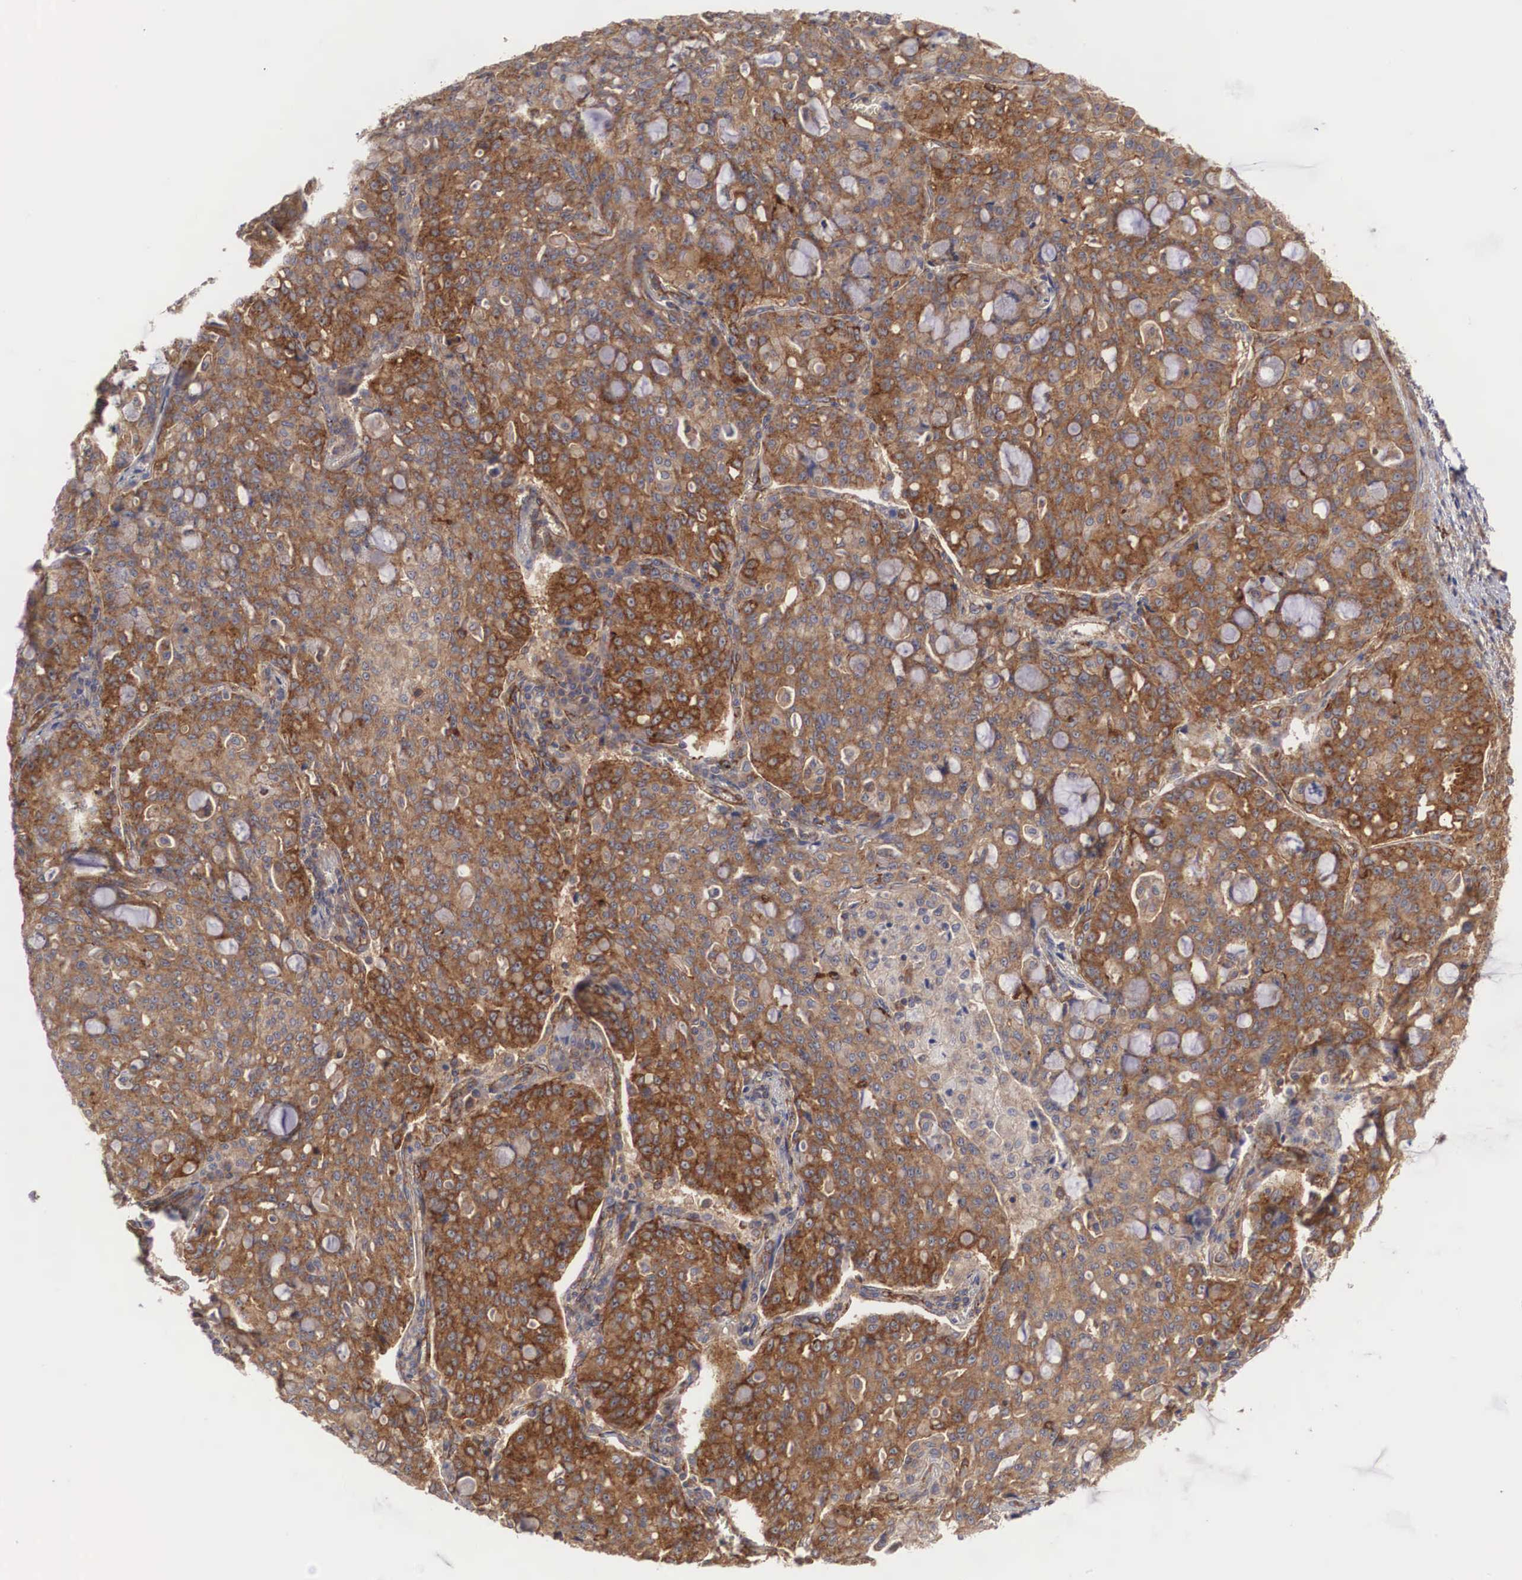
{"staining": {"intensity": "moderate", "quantity": ">75%", "location": "cytoplasmic/membranous"}, "tissue": "lung cancer", "cell_type": "Tumor cells", "image_type": "cancer", "snomed": [{"axis": "morphology", "description": "Adenocarcinoma, NOS"}, {"axis": "topography", "description": "Lung"}], "caption": "High-magnification brightfield microscopy of lung cancer (adenocarcinoma) stained with DAB (3,3'-diaminobenzidine) (brown) and counterstained with hematoxylin (blue). tumor cells exhibit moderate cytoplasmic/membranous positivity is identified in about>75% of cells.", "gene": "ARMCX4", "patient": {"sex": "female", "age": 44}}